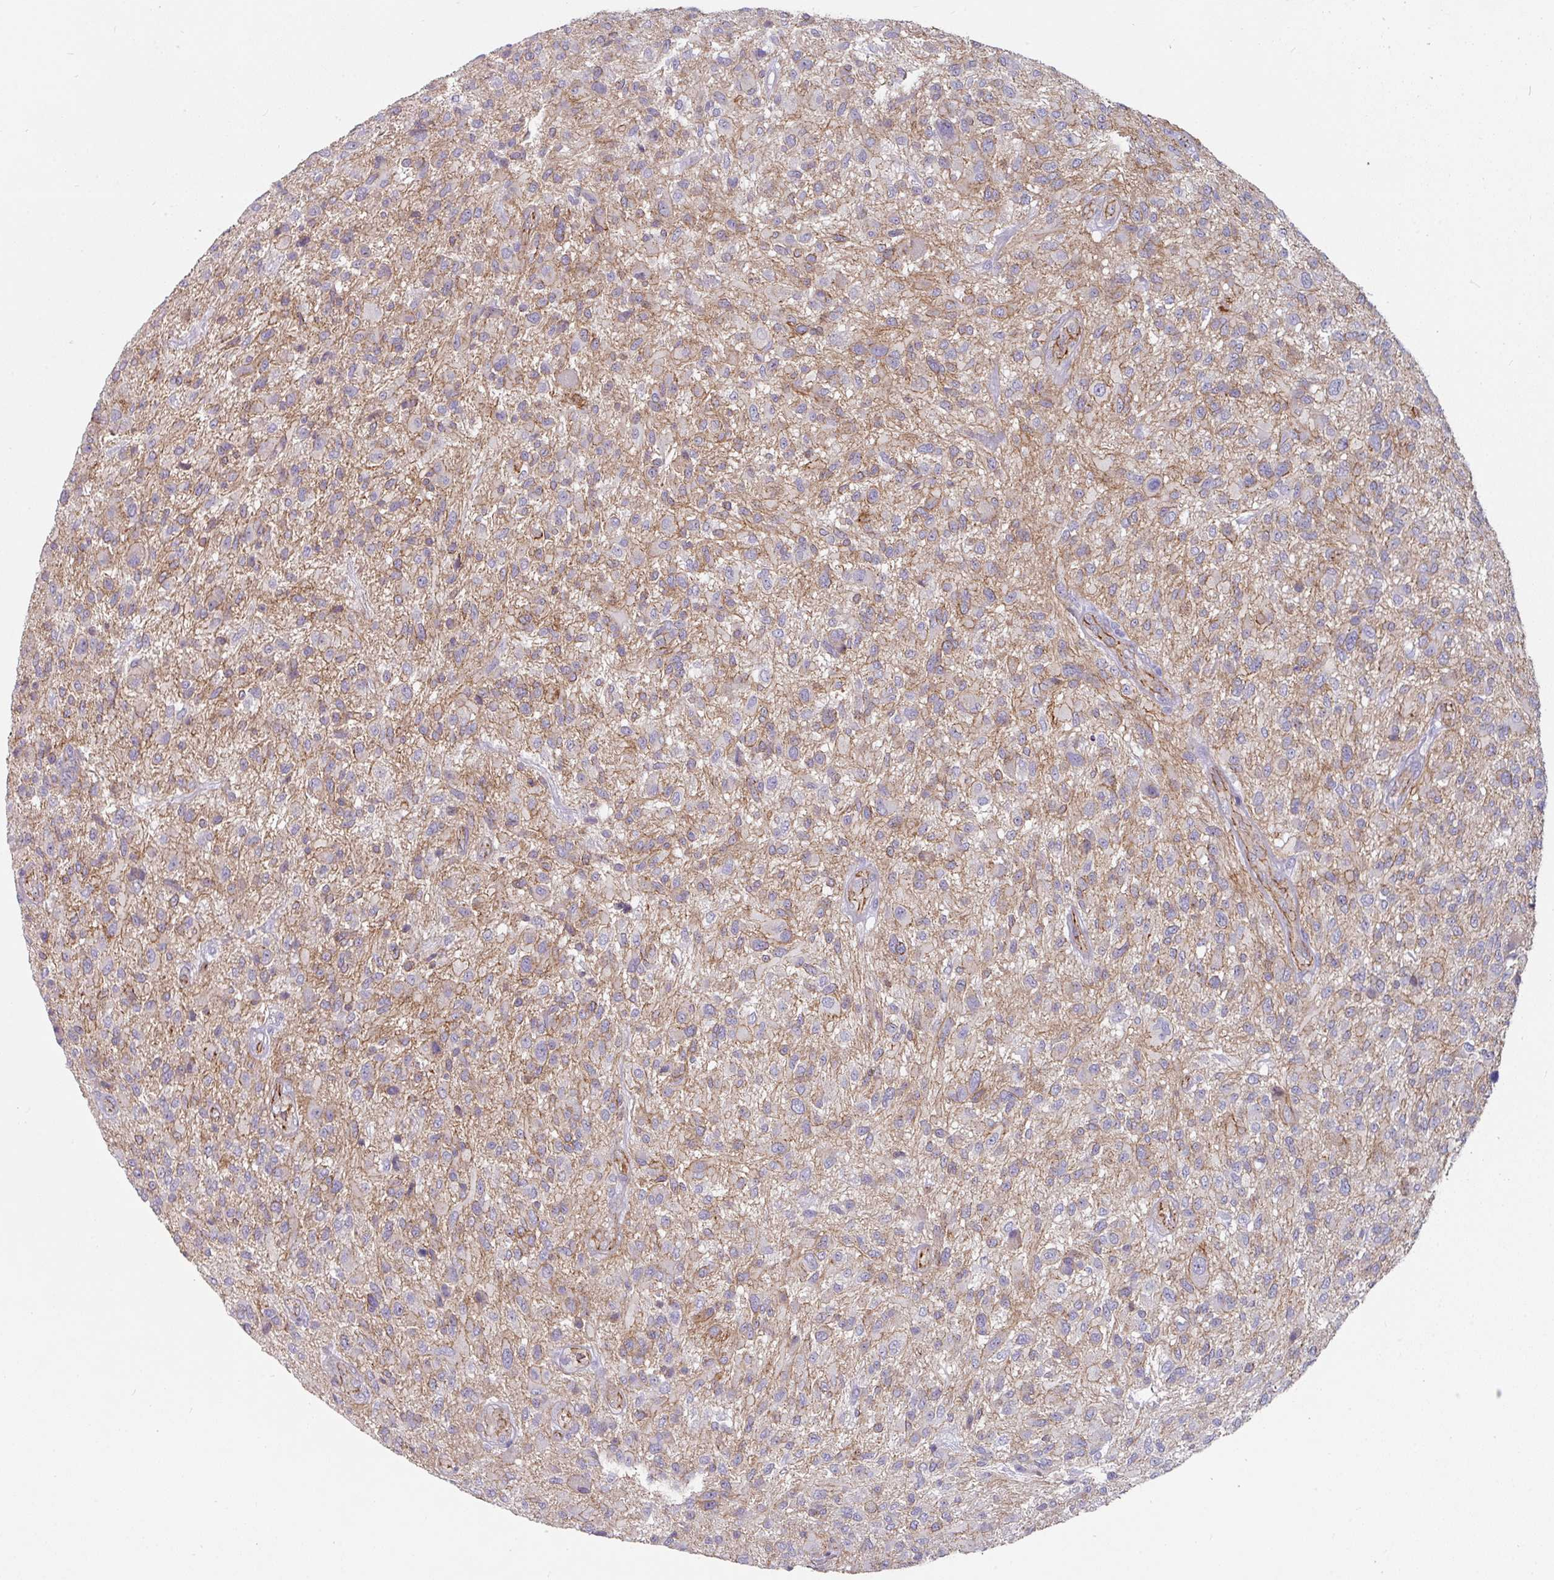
{"staining": {"intensity": "weak", "quantity": "<25%", "location": "cytoplasmic/membranous"}, "tissue": "glioma", "cell_type": "Tumor cells", "image_type": "cancer", "snomed": [{"axis": "morphology", "description": "Glioma, malignant, High grade"}, {"axis": "topography", "description": "Brain"}], "caption": "Human malignant glioma (high-grade) stained for a protein using immunohistochemistry (IHC) exhibits no expression in tumor cells.", "gene": "JUP", "patient": {"sex": "male", "age": 47}}